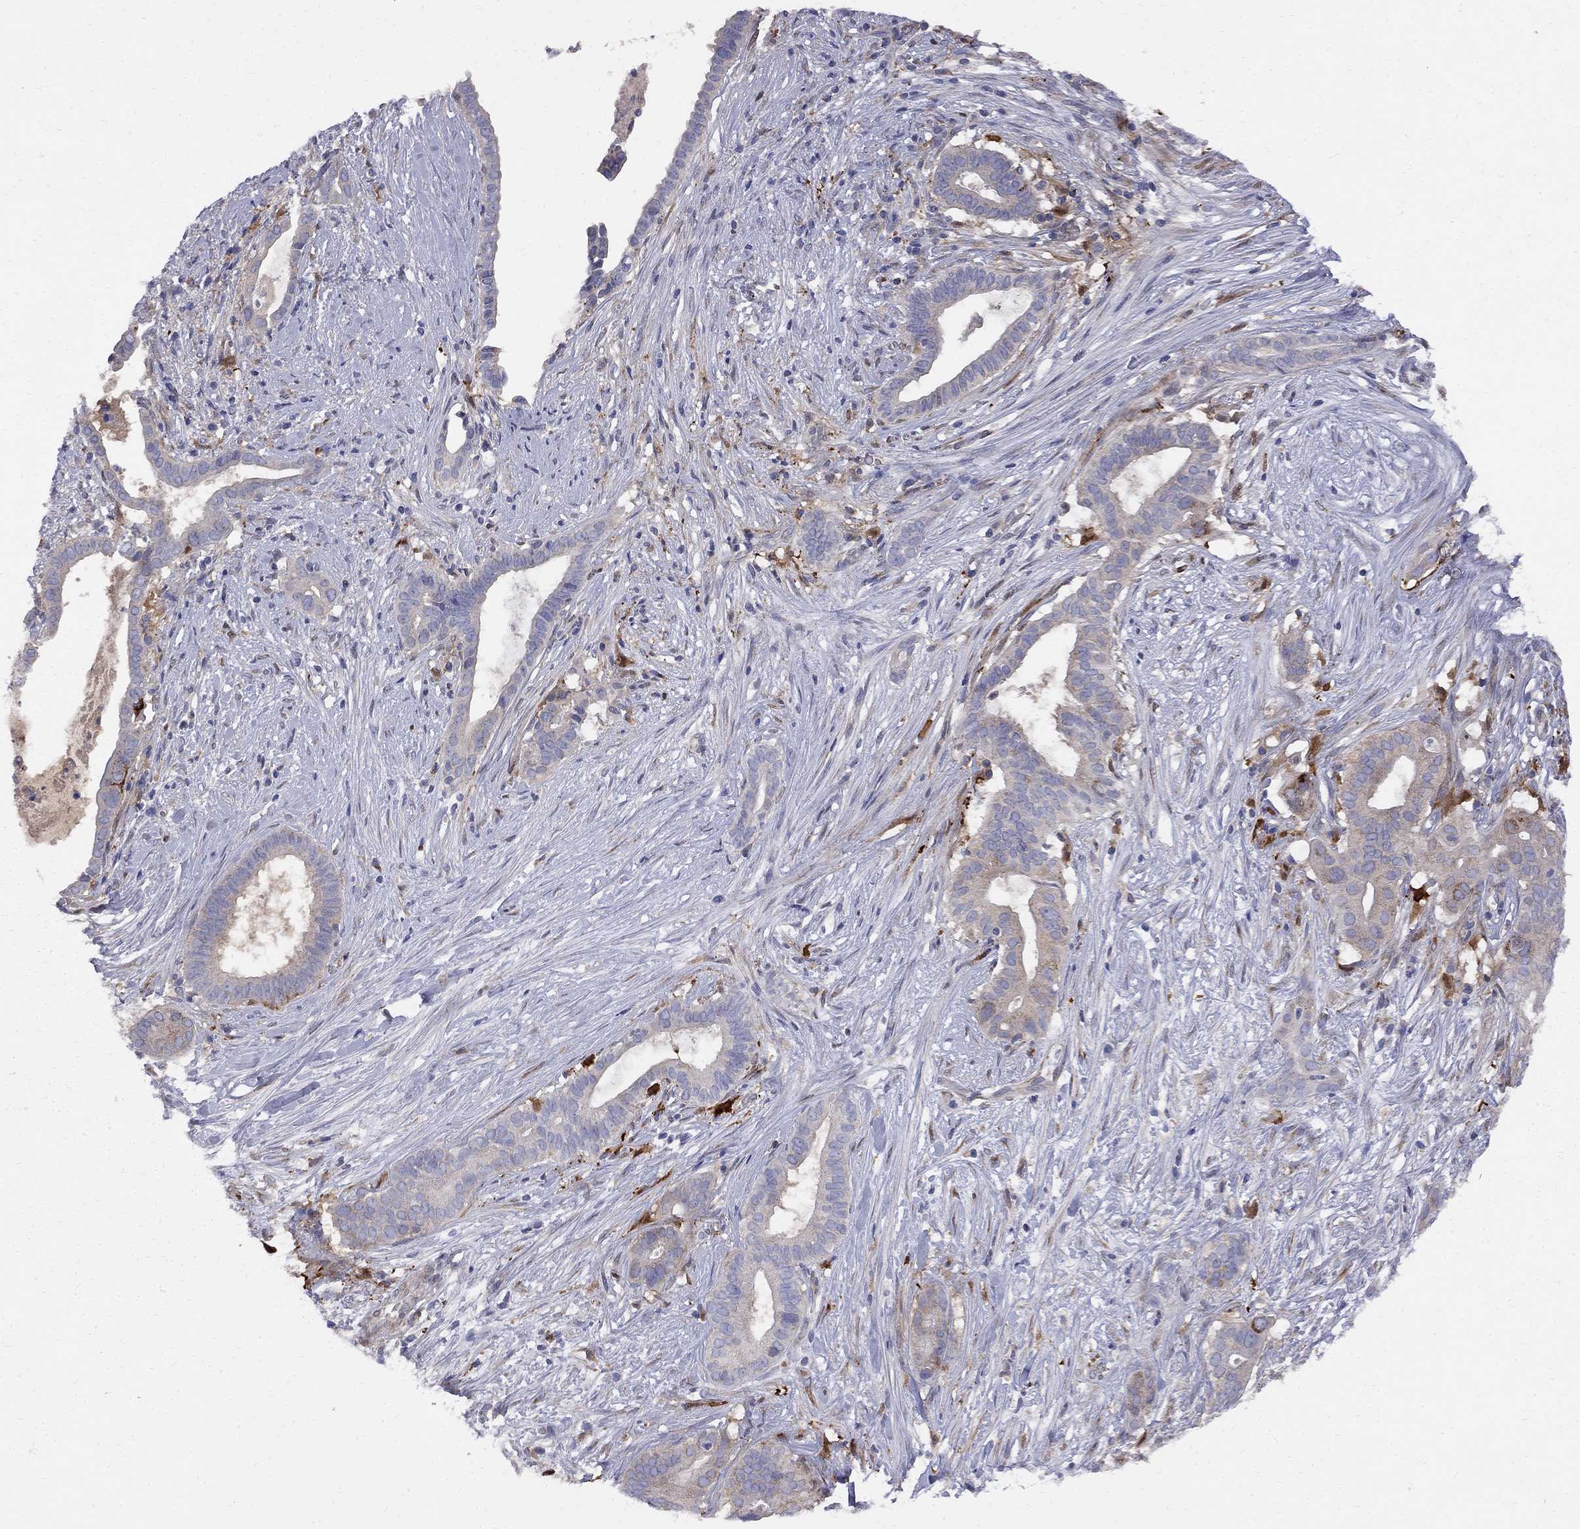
{"staining": {"intensity": "negative", "quantity": "none", "location": "none"}, "tissue": "pancreatic cancer", "cell_type": "Tumor cells", "image_type": "cancer", "snomed": [{"axis": "morphology", "description": "Adenocarcinoma, NOS"}, {"axis": "topography", "description": "Pancreas"}], "caption": "Immunohistochemical staining of adenocarcinoma (pancreatic) reveals no significant positivity in tumor cells. (Stains: DAB (3,3'-diaminobenzidine) immunohistochemistry (IHC) with hematoxylin counter stain, Microscopy: brightfield microscopy at high magnification).", "gene": "MTHFR", "patient": {"sex": "male", "age": 61}}